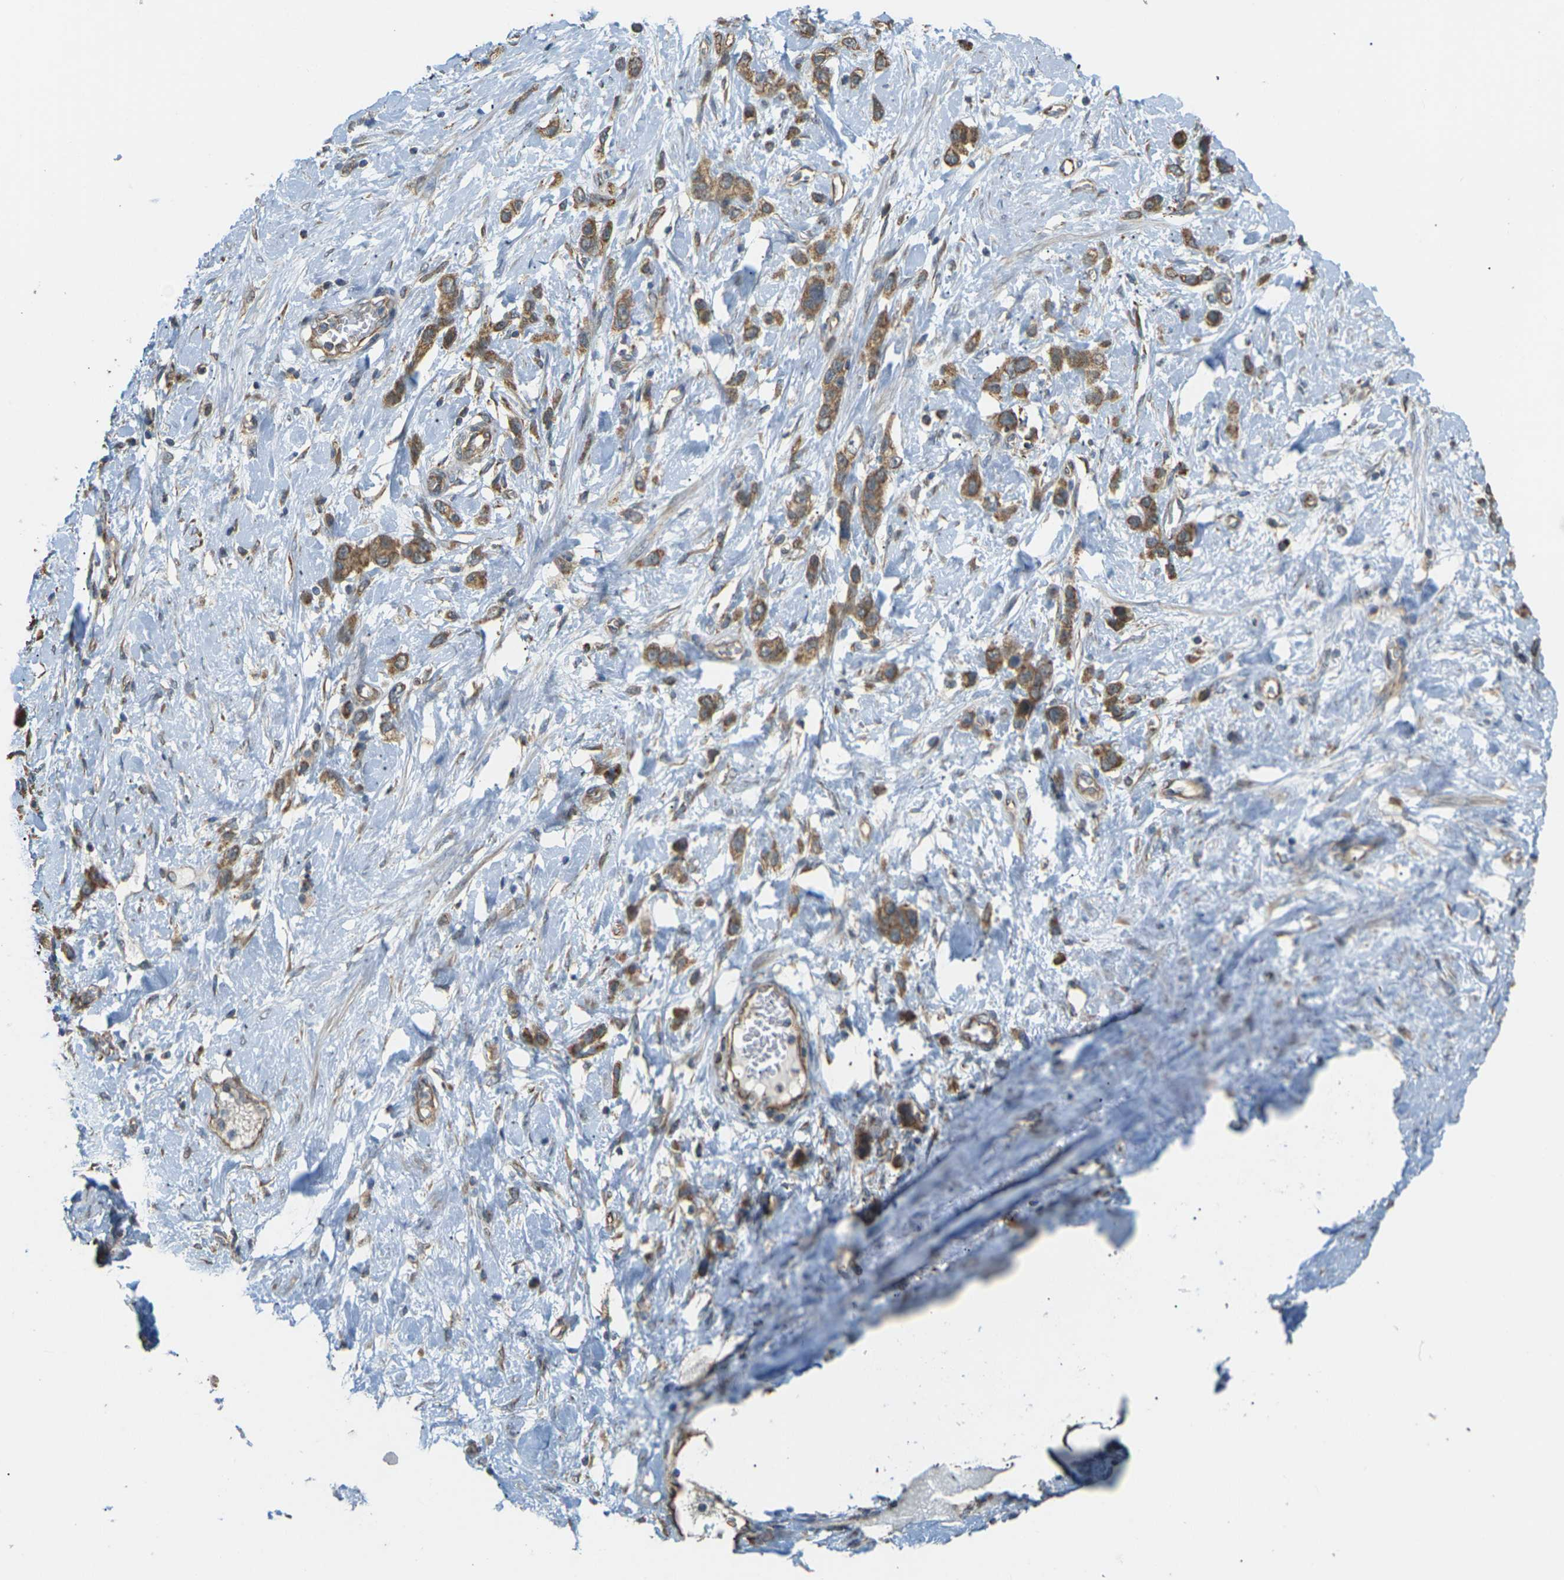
{"staining": {"intensity": "moderate", "quantity": ">75%", "location": "cytoplasmic/membranous"}, "tissue": "stomach cancer", "cell_type": "Tumor cells", "image_type": "cancer", "snomed": [{"axis": "morphology", "description": "Adenocarcinoma, NOS"}, {"axis": "morphology", "description": "Adenocarcinoma, High grade"}, {"axis": "topography", "description": "Stomach, upper"}, {"axis": "topography", "description": "Stomach, lower"}], "caption": "Human adenocarcinoma (stomach) stained with a protein marker displays moderate staining in tumor cells.", "gene": "KSR1", "patient": {"sex": "female", "age": 65}}